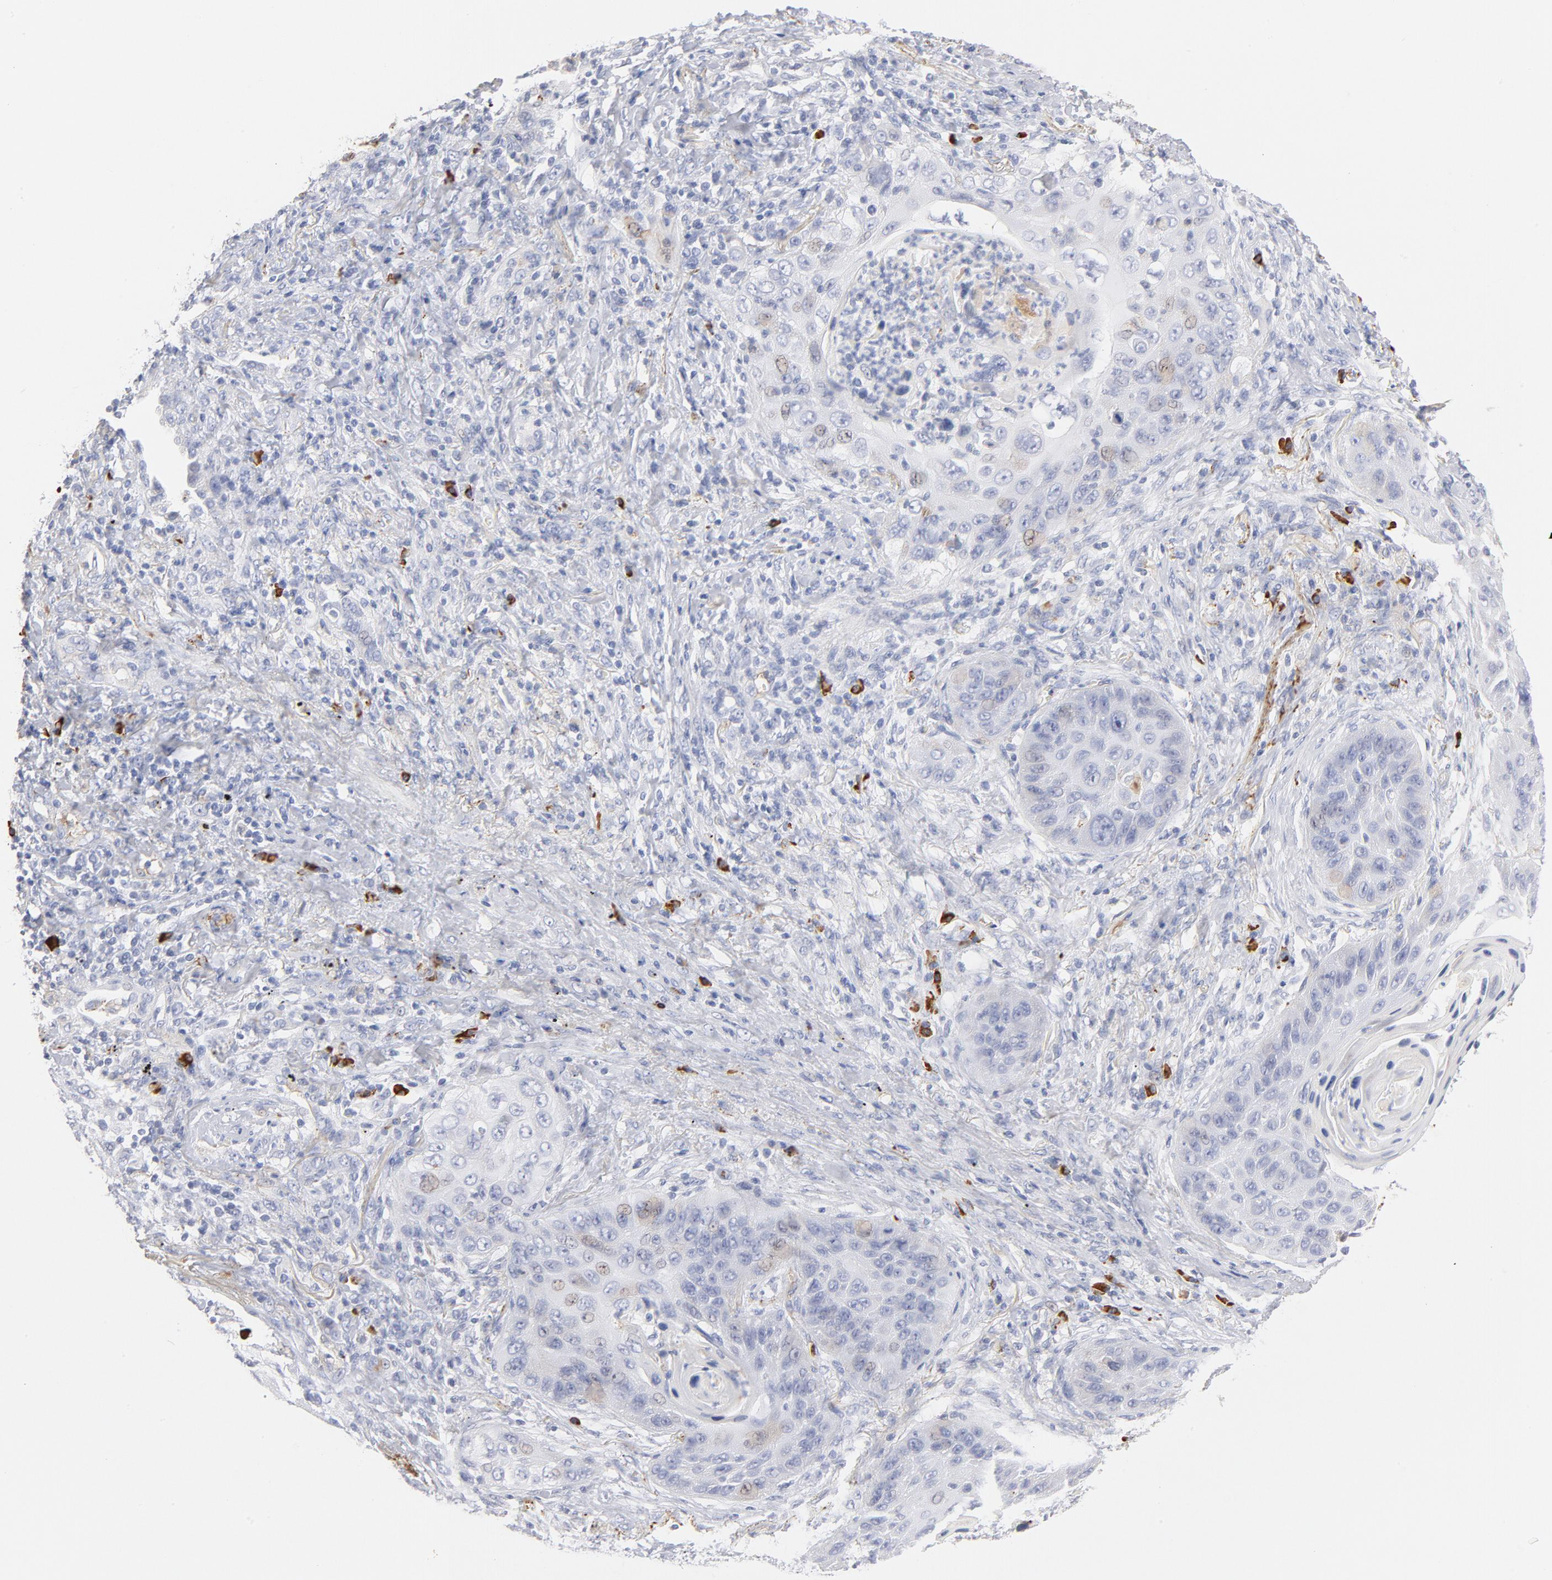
{"staining": {"intensity": "negative", "quantity": "none", "location": "none"}, "tissue": "lung cancer", "cell_type": "Tumor cells", "image_type": "cancer", "snomed": [{"axis": "morphology", "description": "Squamous cell carcinoma, NOS"}, {"axis": "topography", "description": "Lung"}], "caption": "This is an immunohistochemistry (IHC) micrograph of human lung cancer (squamous cell carcinoma). There is no positivity in tumor cells.", "gene": "PLAT", "patient": {"sex": "female", "age": 67}}